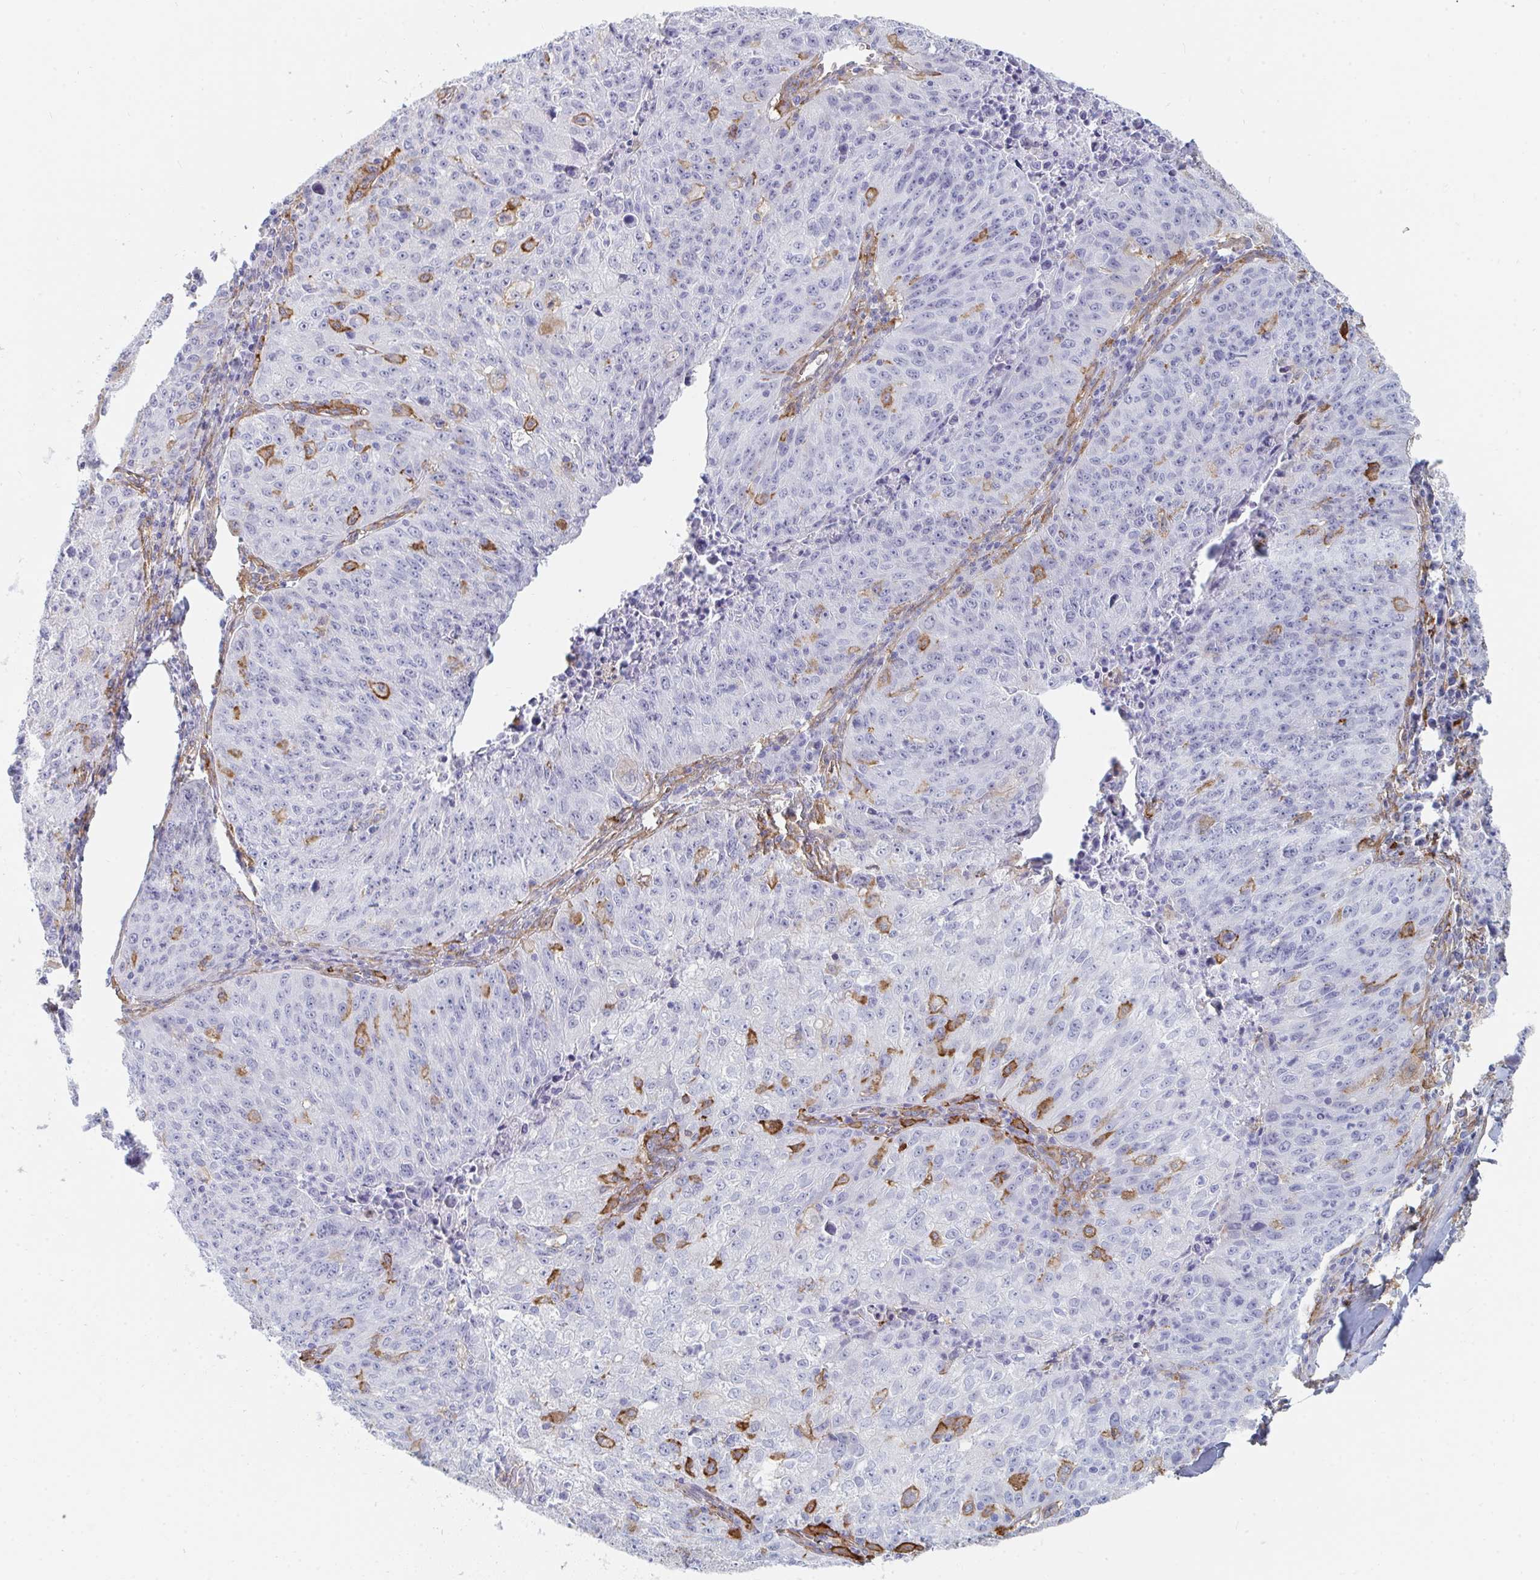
{"staining": {"intensity": "negative", "quantity": "none", "location": "none"}, "tissue": "lung cancer", "cell_type": "Tumor cells", "image_type": "cancer", "snomed": [{"axis": "morphology", "description": "Squamous cell carcinoma, NOS"}, {"axis": "morphology", "description": "Squamous cell carcinoma, metastatic, NOS"}, {"axis": "topography", "description": "Bronchus"}, {"axis": "topography", "description": "Lung"}], "caption": "DAB immunohistochemical staining of human squamous cell carcinoma (lung) displays no significant staining in tumor cells.", "gene": "DAB2", "patient": {"sex": "male", "age": 62}}